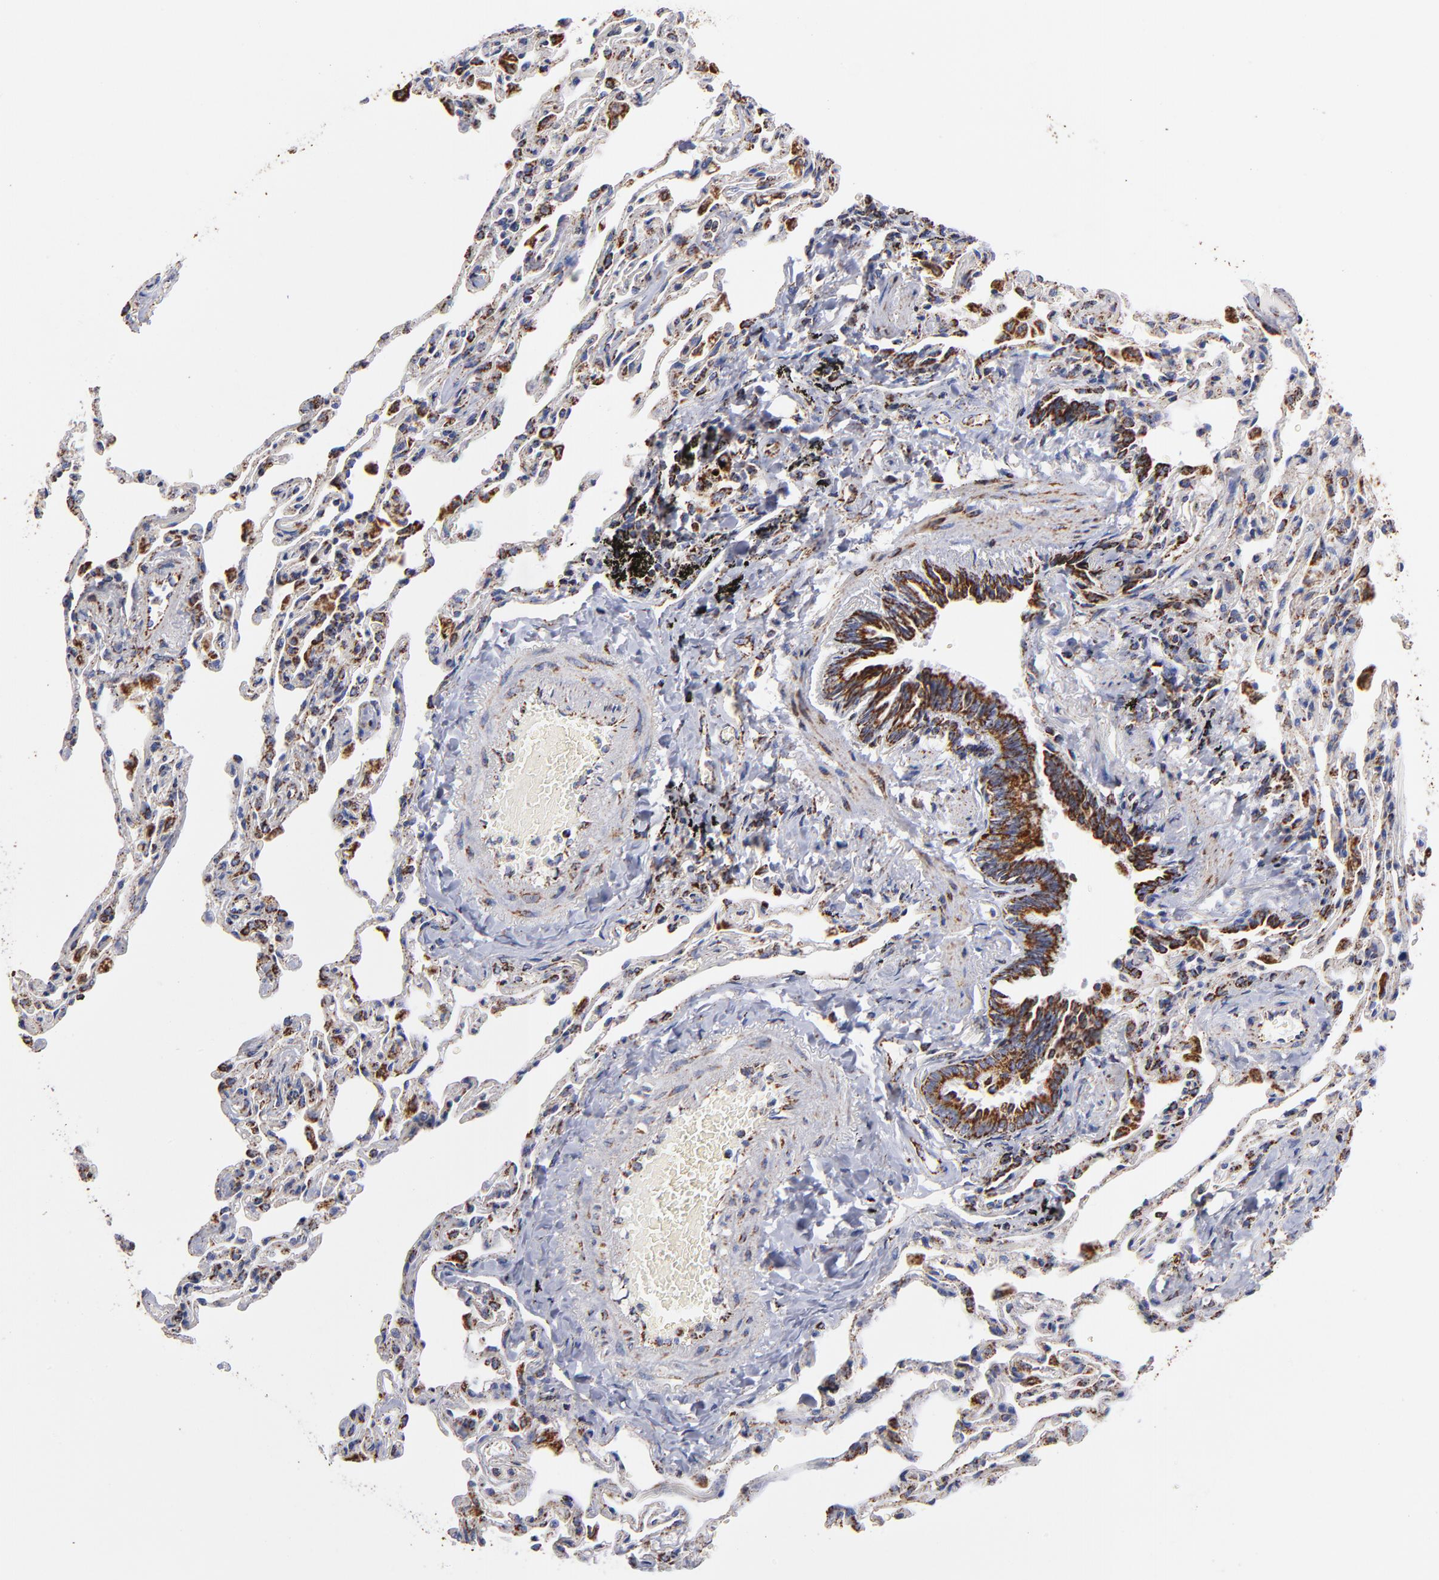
{"staining": {"intensity": "strong", "quantity": ">75%", "location": "cytoplasmic/membranous"}, "tissue": "bronchus", "cell_type": "Respiratory epithelial cells", "image_type": "normal", "snomed": [{"axis": "morphology", "description": "Normal tissue, NOS"}, {"axis": "topography", "description": "Cartilage tissue"}, {"axis": "topography", "description": "Bronchus"}, {"axis": "topography", "description": "Lung"}], "caption": "Bronchus stained with immunohistochemistry (IHC) exhibits strong cytoplasmic/membranous positivity in about >75% of respiratory epithelial cells. (DAB (3,3'-diaminobenzidine) IHC, brown staining for protein, blue staining for nuclei).", "gene": "PHB1", "patient": {"sex": "male", "age": 64}}